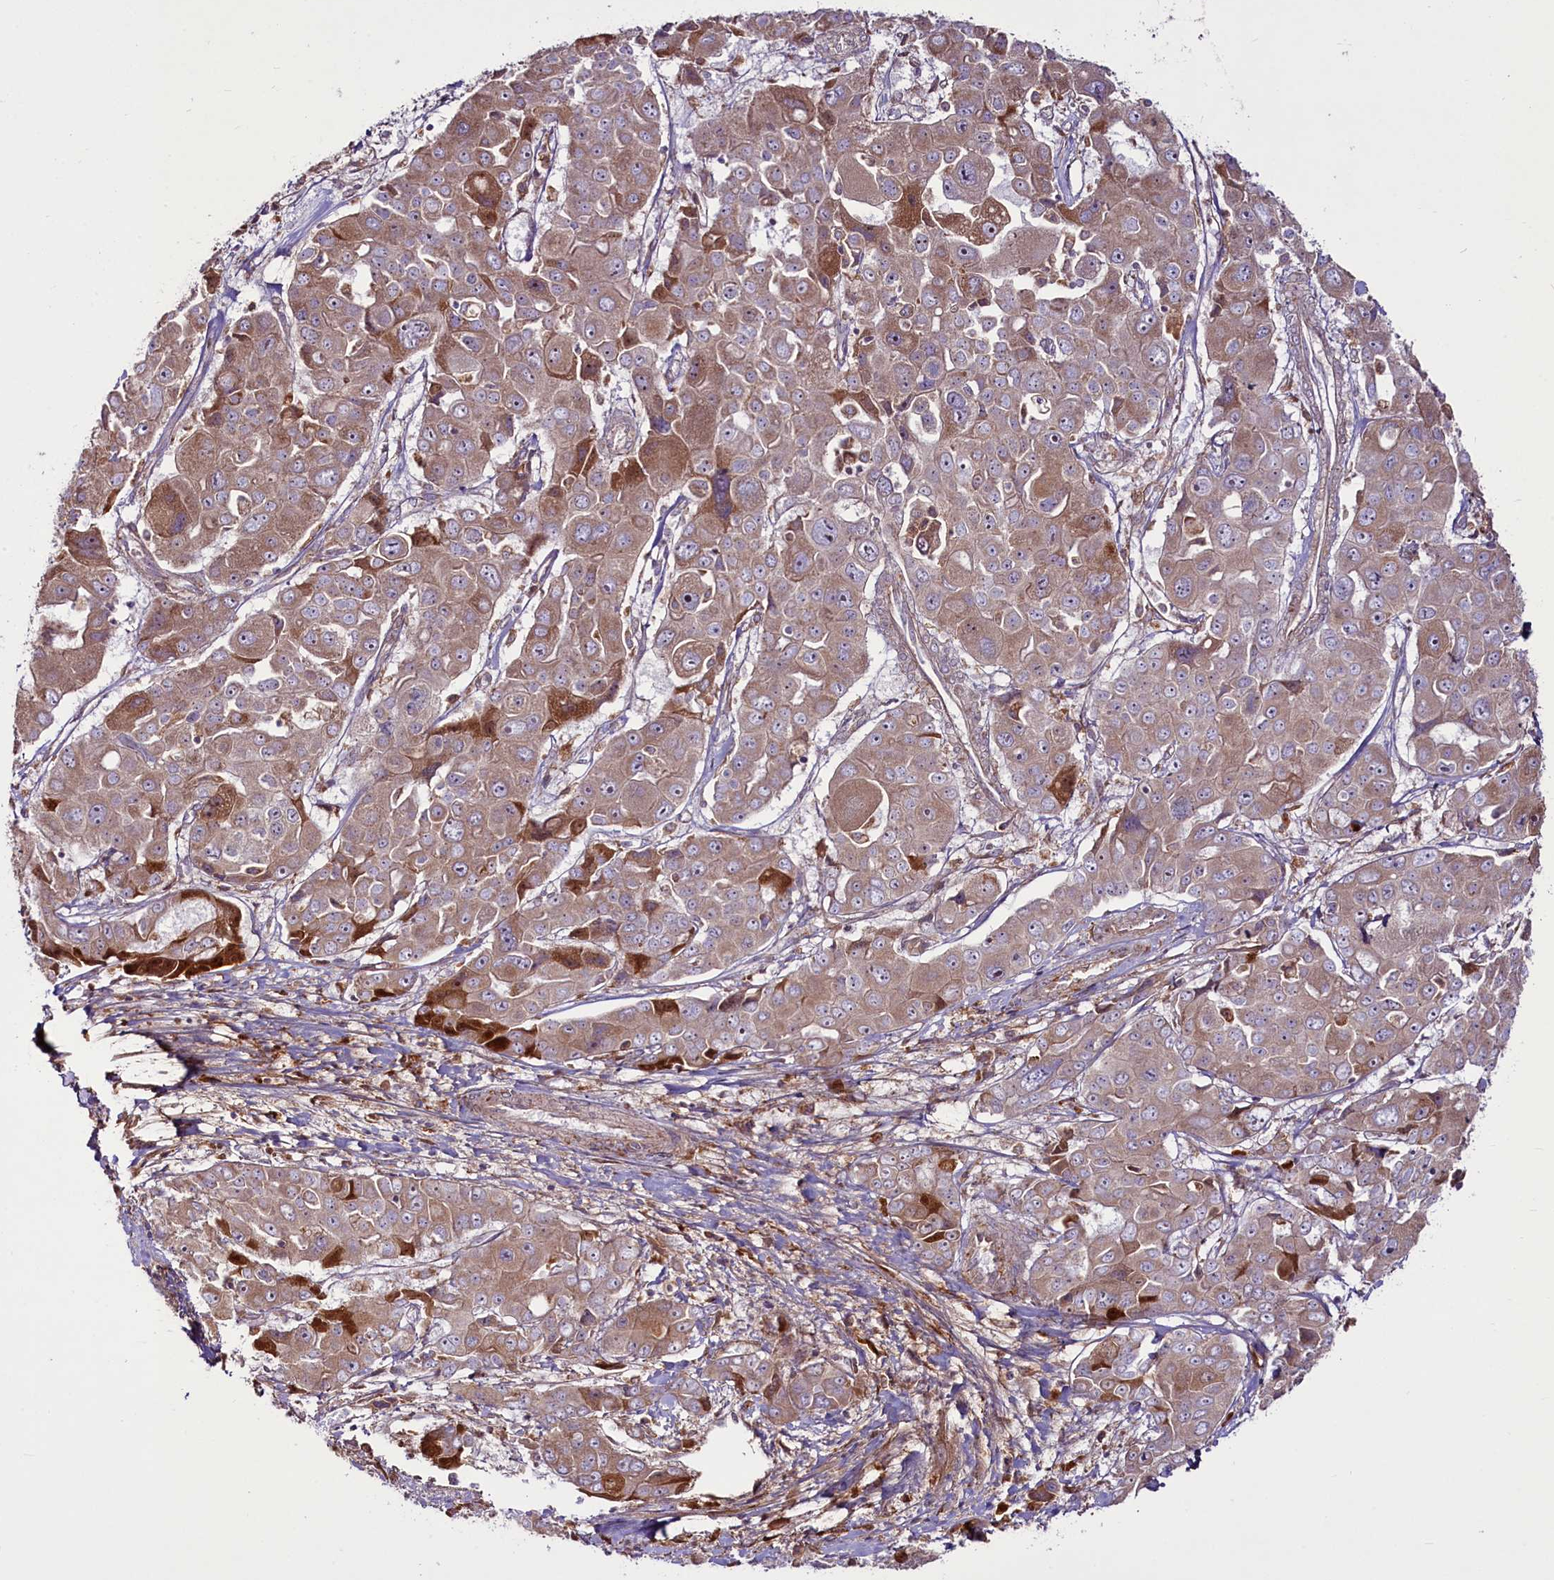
{"staining": {"intensity": "weak", "quantity": ">75%", "location": "cytoplasmic/membranous"}, "tissue": "liver cancer", "cell_type": "Tumor cells", "image_type": "cancer", "snomed": [{"axis": "morphology", "description": "Cholangiocarcinoma"}, {"axis": "topography", "description": "Liver"}], "caption": "A brown stain highlights weak cytoplasmic/membranous positivity of a protein in human liver cancer tumor cells.", "gene": "RSBN1", "patient": {"sex": "male", "age": 67}}